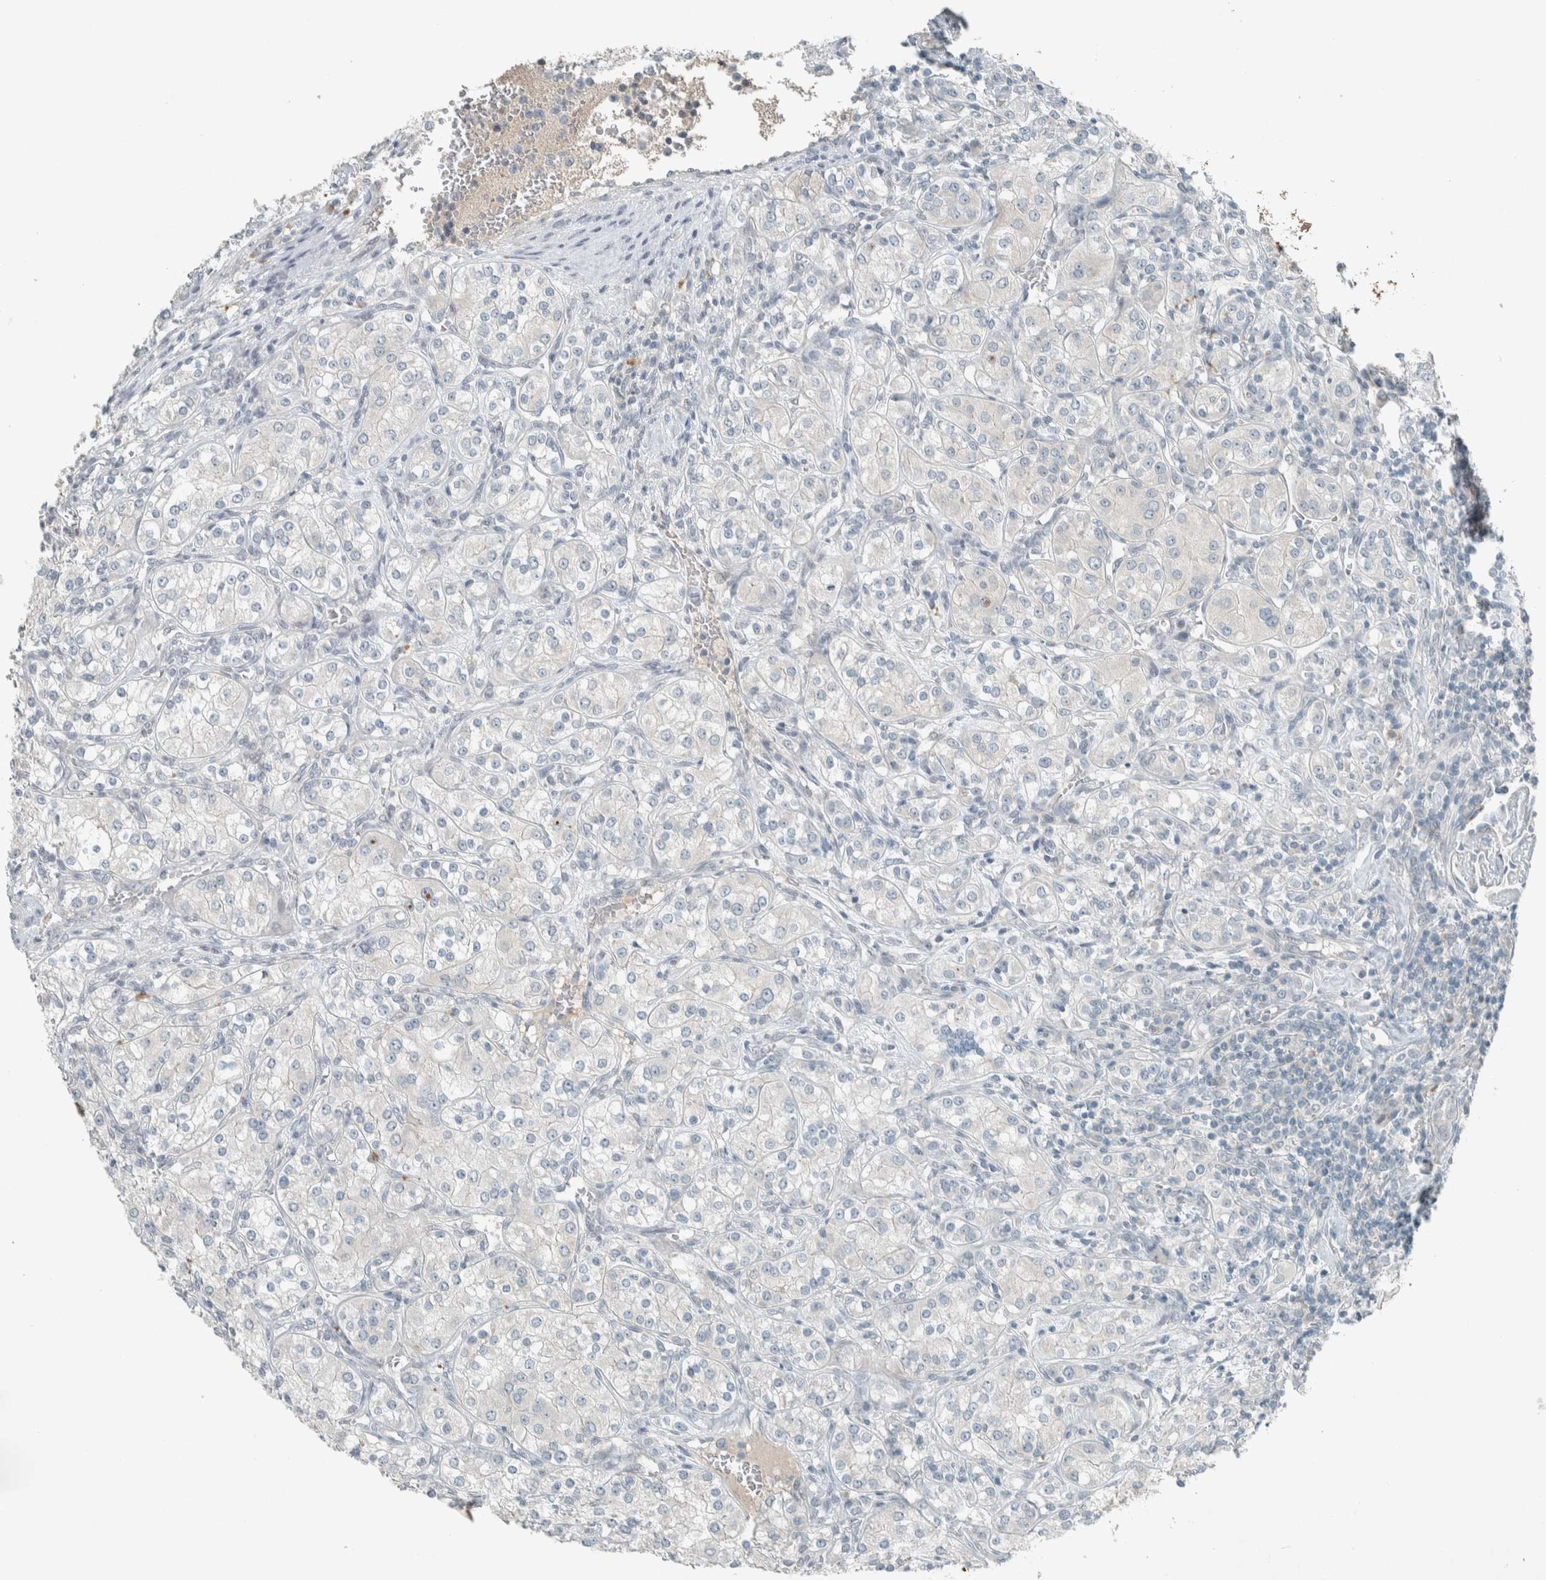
{"staining": {"intensity": "negative", "quantity": "none", "location": "none"}, "tissue": "renal cancer", "cell_type": "Tumor cells", "image_type": "cancer", "snomed": [{"axis": "morphology", "description": "Adenocarcinoma, NOS"}, {"axis": "topography", "description": "Kidney"}], "caption": "Immunohistochemistry photomicrograph of neoplastic tissue: renal cancer (adenocarcinoma) stained with DAB (3,3'-diaminobenzidine) exhibits no significant protein staining in tumor cells.", "gene": "CERCAM", "patient": {"sex": "male", "age": 77}}